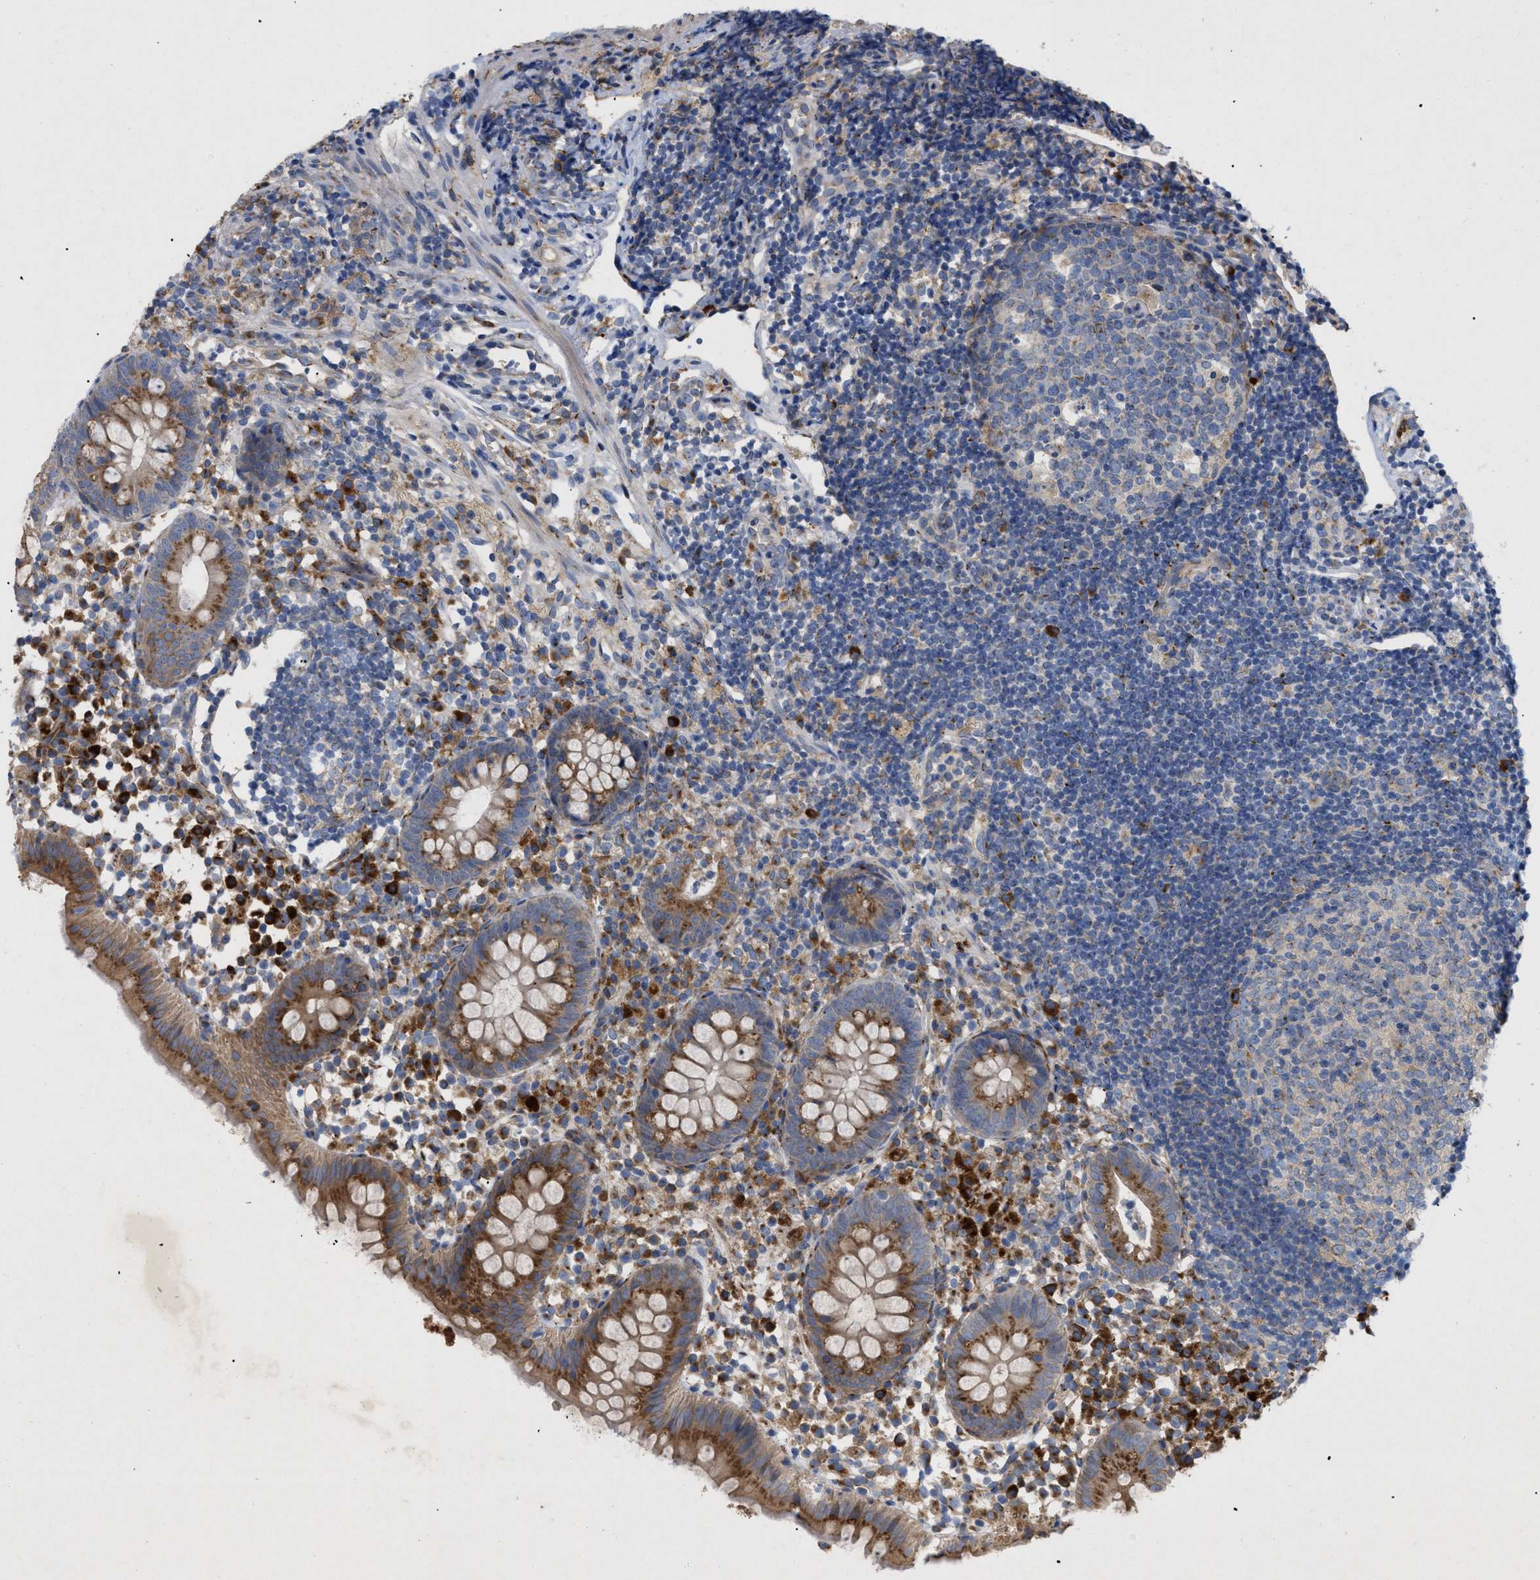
{"staining": {"intensity": "moderate", "quantity": ">75%", "location": "cytoplasmic/membranous"}, "tissue": "appendix", "cell_type": "Glandular cells", "image_type": "normal", "snomed": [{"axis": "morphology", "description": "Normal tissue, NOS"}, {"axis": "topography", "description": "Appendix"}], "caption": "Immunohistochemical staining of normal appendix shows >75% levels of moderate cytoplasmic/membranous protein positivity in approximately >75% of glandular cells.", "gene": "SLC50A1", "patient": {"sex": "female", "age": 20}}